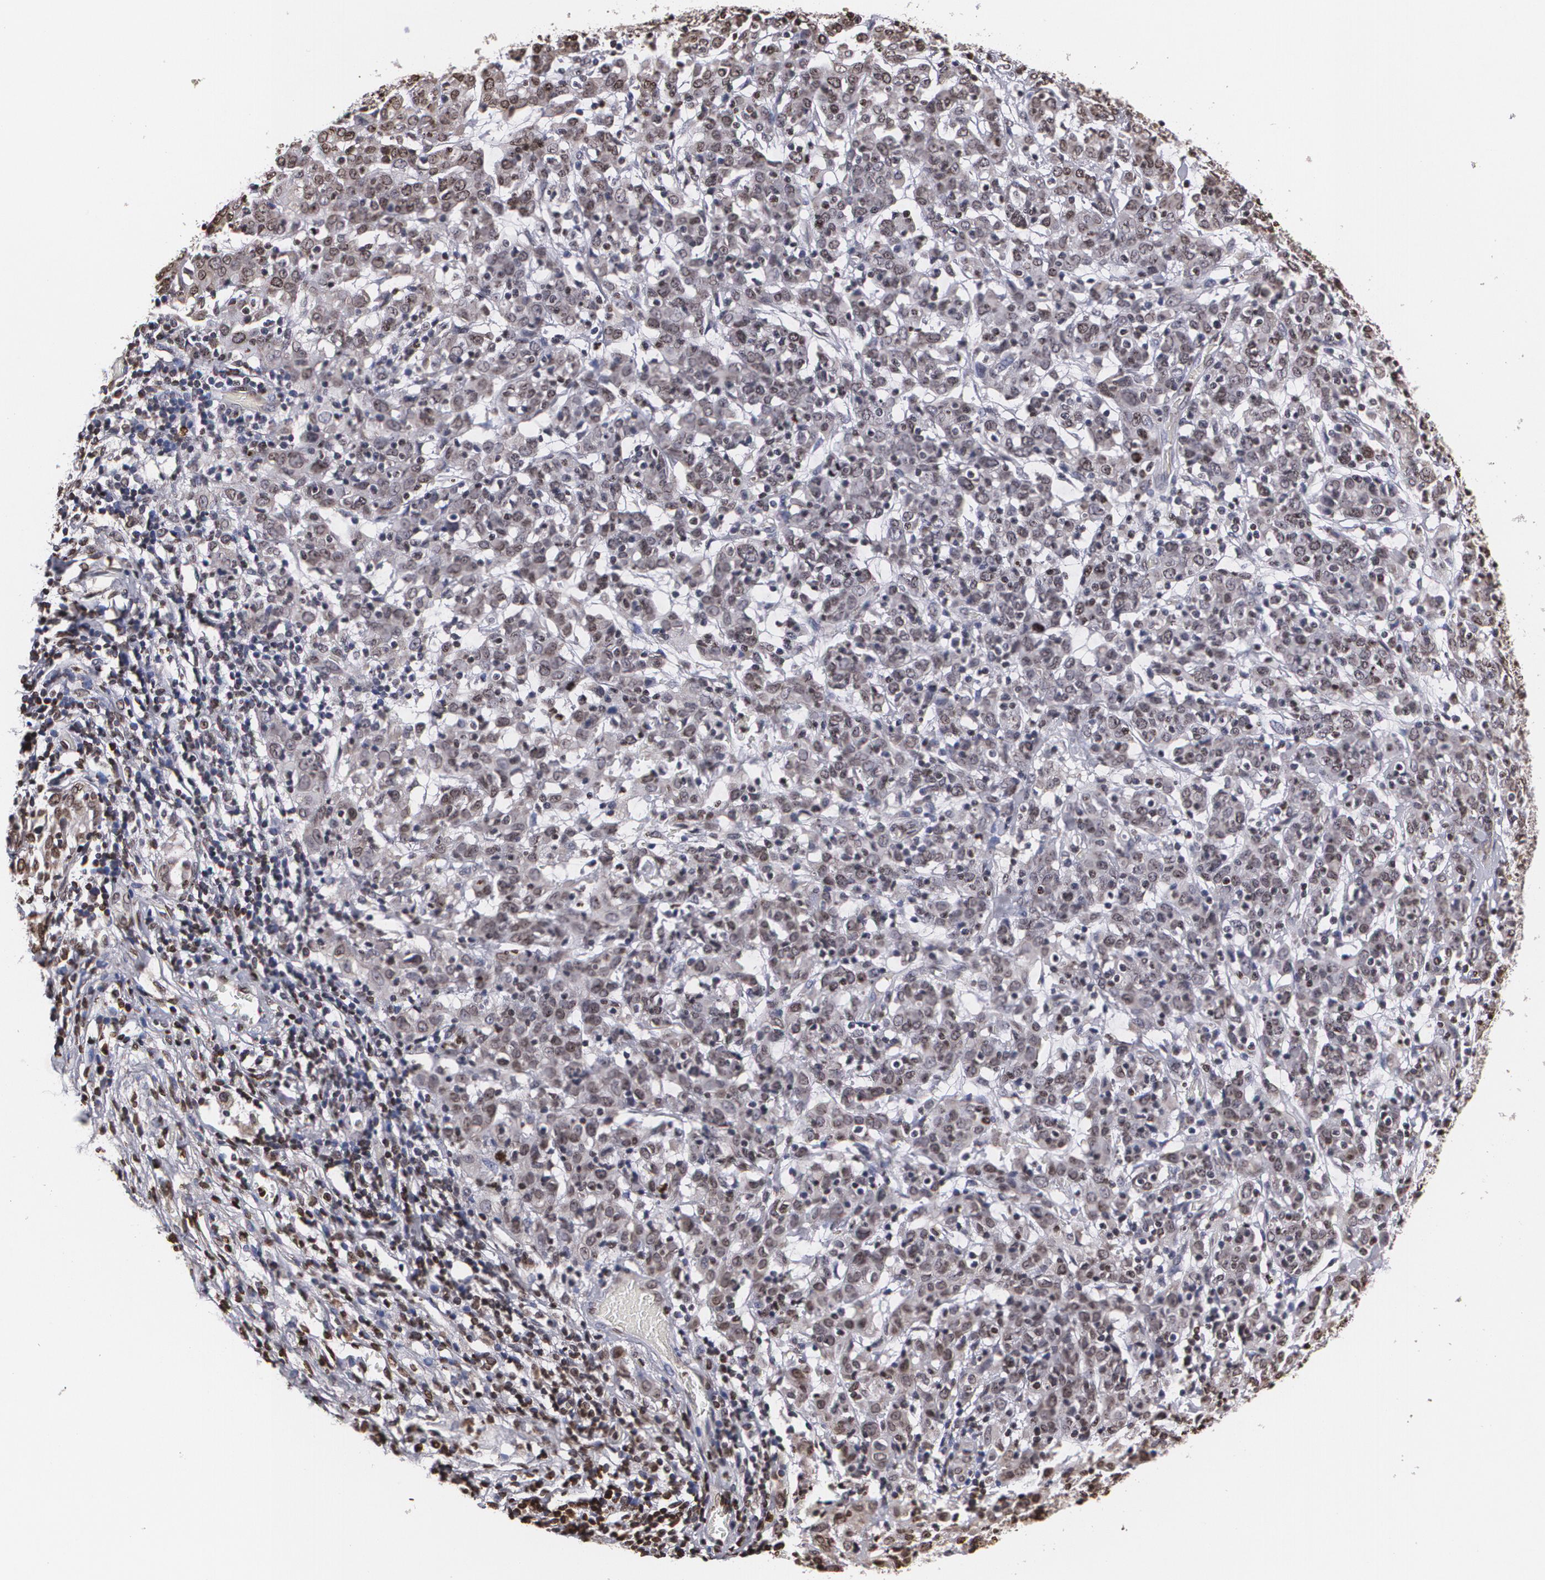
{"staining": {"intensity": "weak", "quantity": "25%-75%", "location": "cytoplasmic/membranous,nuclear"}, "tissue": "cervical cancer", "cell_type": "Tumor cells", "image_type": "cancer", "snomed": [{"axis": "morphology", "description": "Normal tissue, NOS"}, {"axis": "morphology", "description": "Squamous cell carcinoma, NOS"}, {"axis": "topography", "description": "Cervix"}], "caption": "An image of human cervical squamous cell carcinoma stained for a protein reveals weak cytoplasmic/membranous and nuclear brown staining in tumor cells.", "gene": "MVP", "patient": {"sex": "female", "age": 67}}